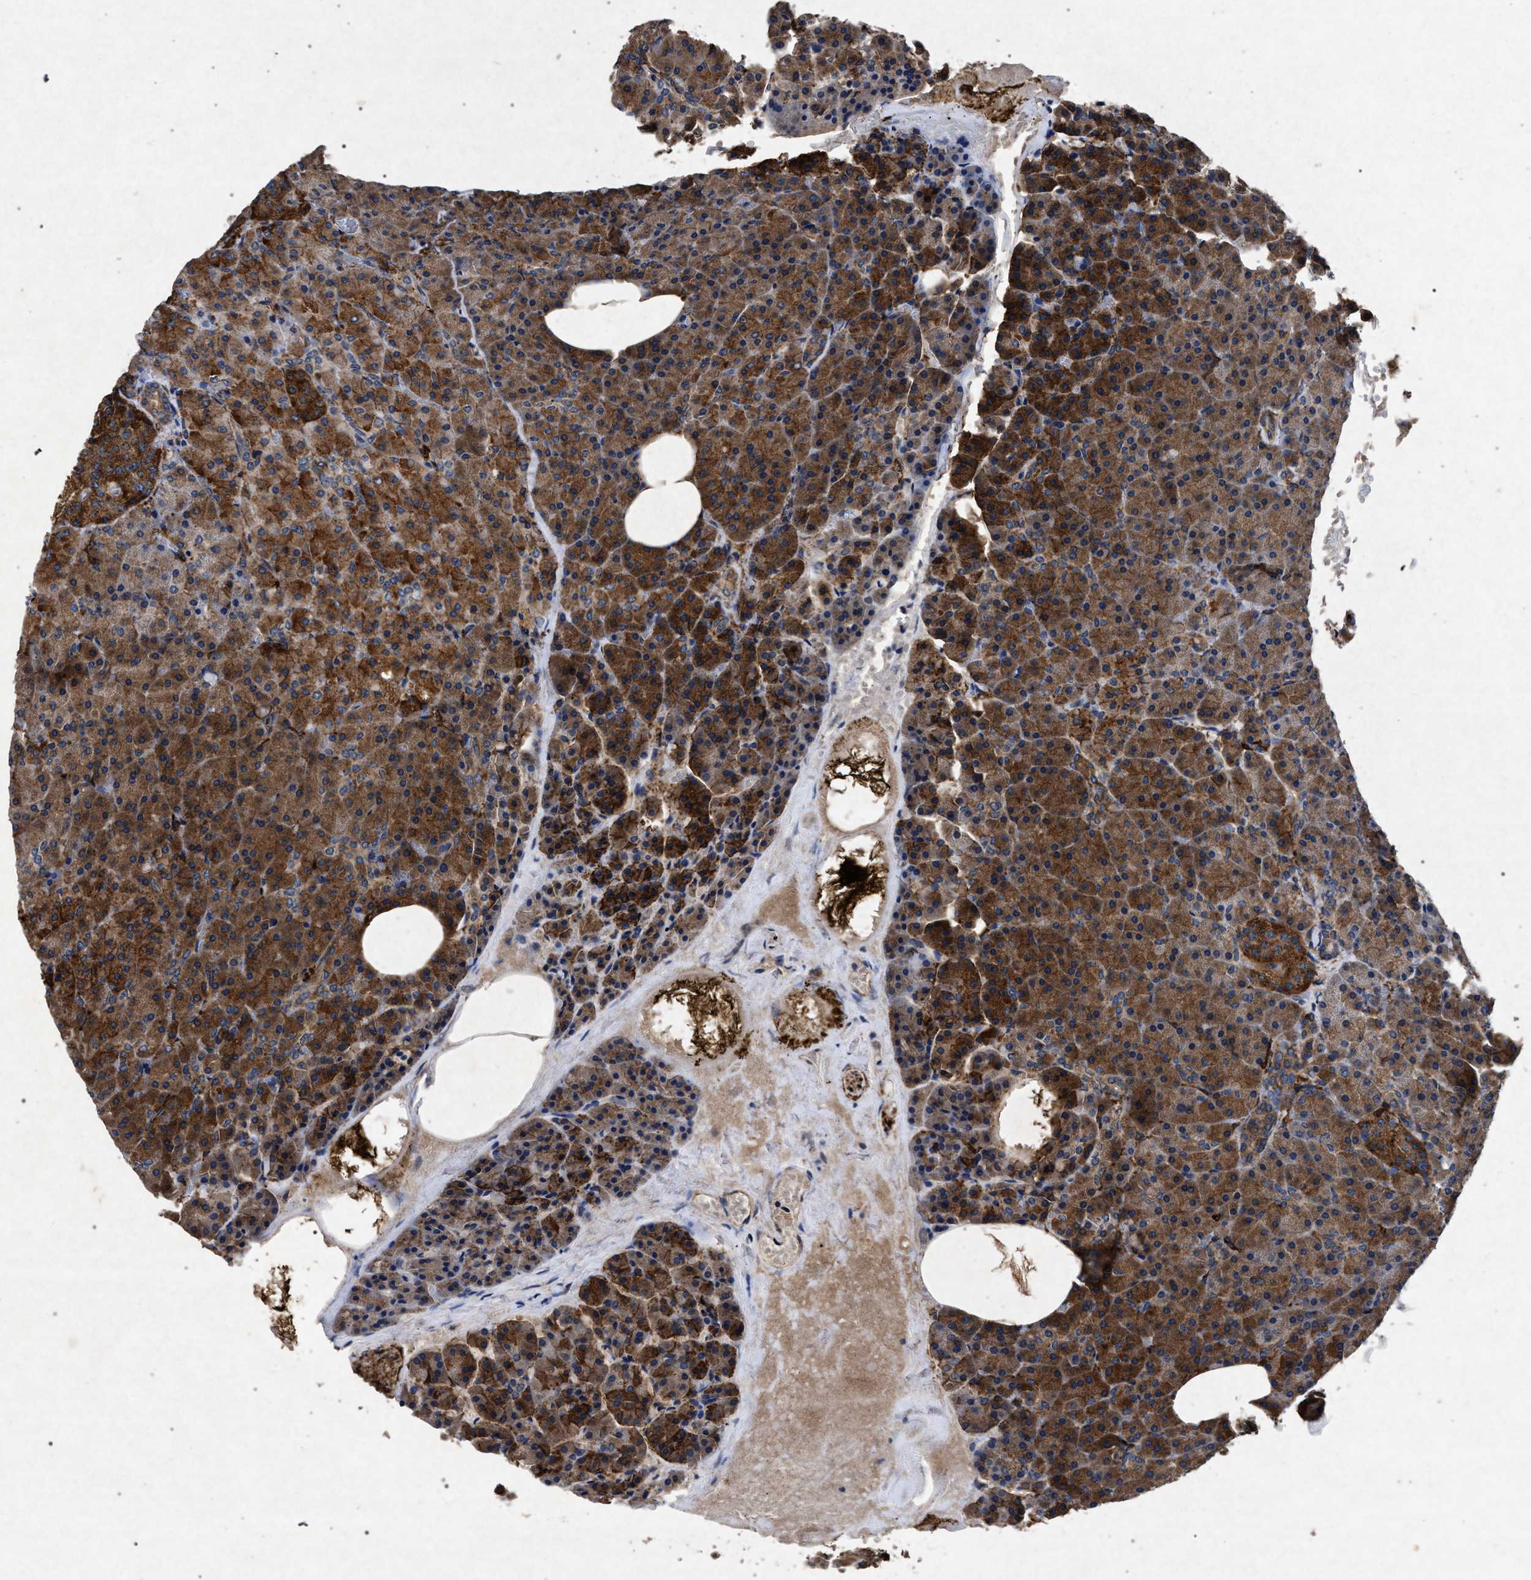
{"staining": {"intensity": "strong", "quantity": ">75%", "location": "cytoplasmic/membranous"}, "tissue": "pancreas", "cell_type": "Exocrine glandular cells", "image_type": "normal", "snomed": [{"axis": "morphology", "description": "Normal tissue, NOS"}, {"axis": "topography", "description": "Pancreas"}], "caption": "Strong cytoplasmic/membranous positivity for a protein is present in approximately >75% of exocrine glandular cells of unremarkable pancreas using immunohistochemistry.", "gene": "MARCKS", "patient": {"sex": "female", "age": 35}}